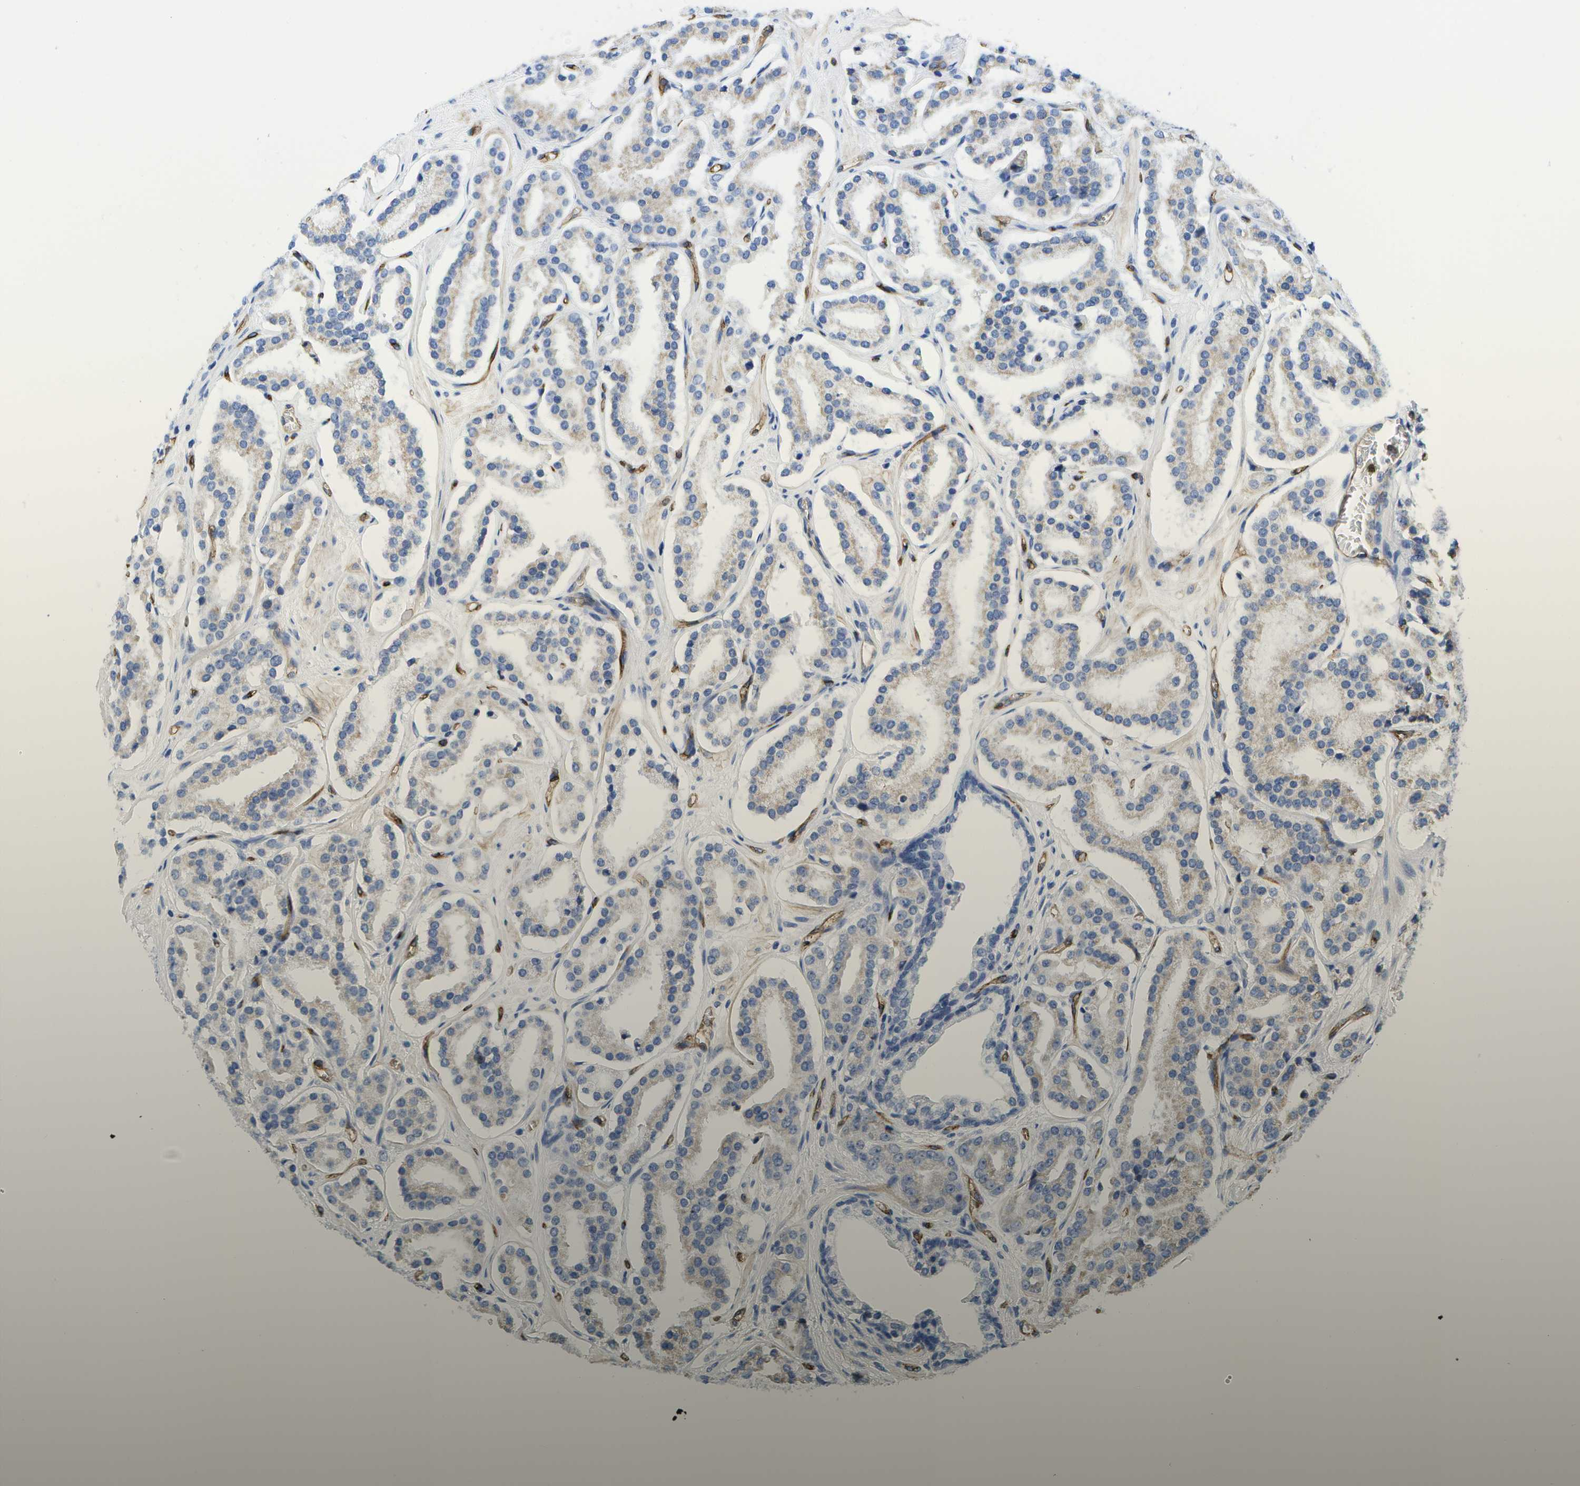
{"staining": {"intensity": "weak", "quantity": "<25%", "location": "cytoplasmic/membranous"}, "tissue": "prostate cancer", "cell_type": "Tumor cells", "image_type": "cancer", "snomed": [{"axis": "morphology", "description": "Adenocarcinoma, High grade"}, {"axis": "topography", "description": "Prostate"}], "caption": "A photomicrograph of adenocarcinoma (high-grade) (prostate) stained for a protein shows no brown staining in tumor cells.", "gene": "DYSF", "patient": {"sex": "male", "age": 60}}